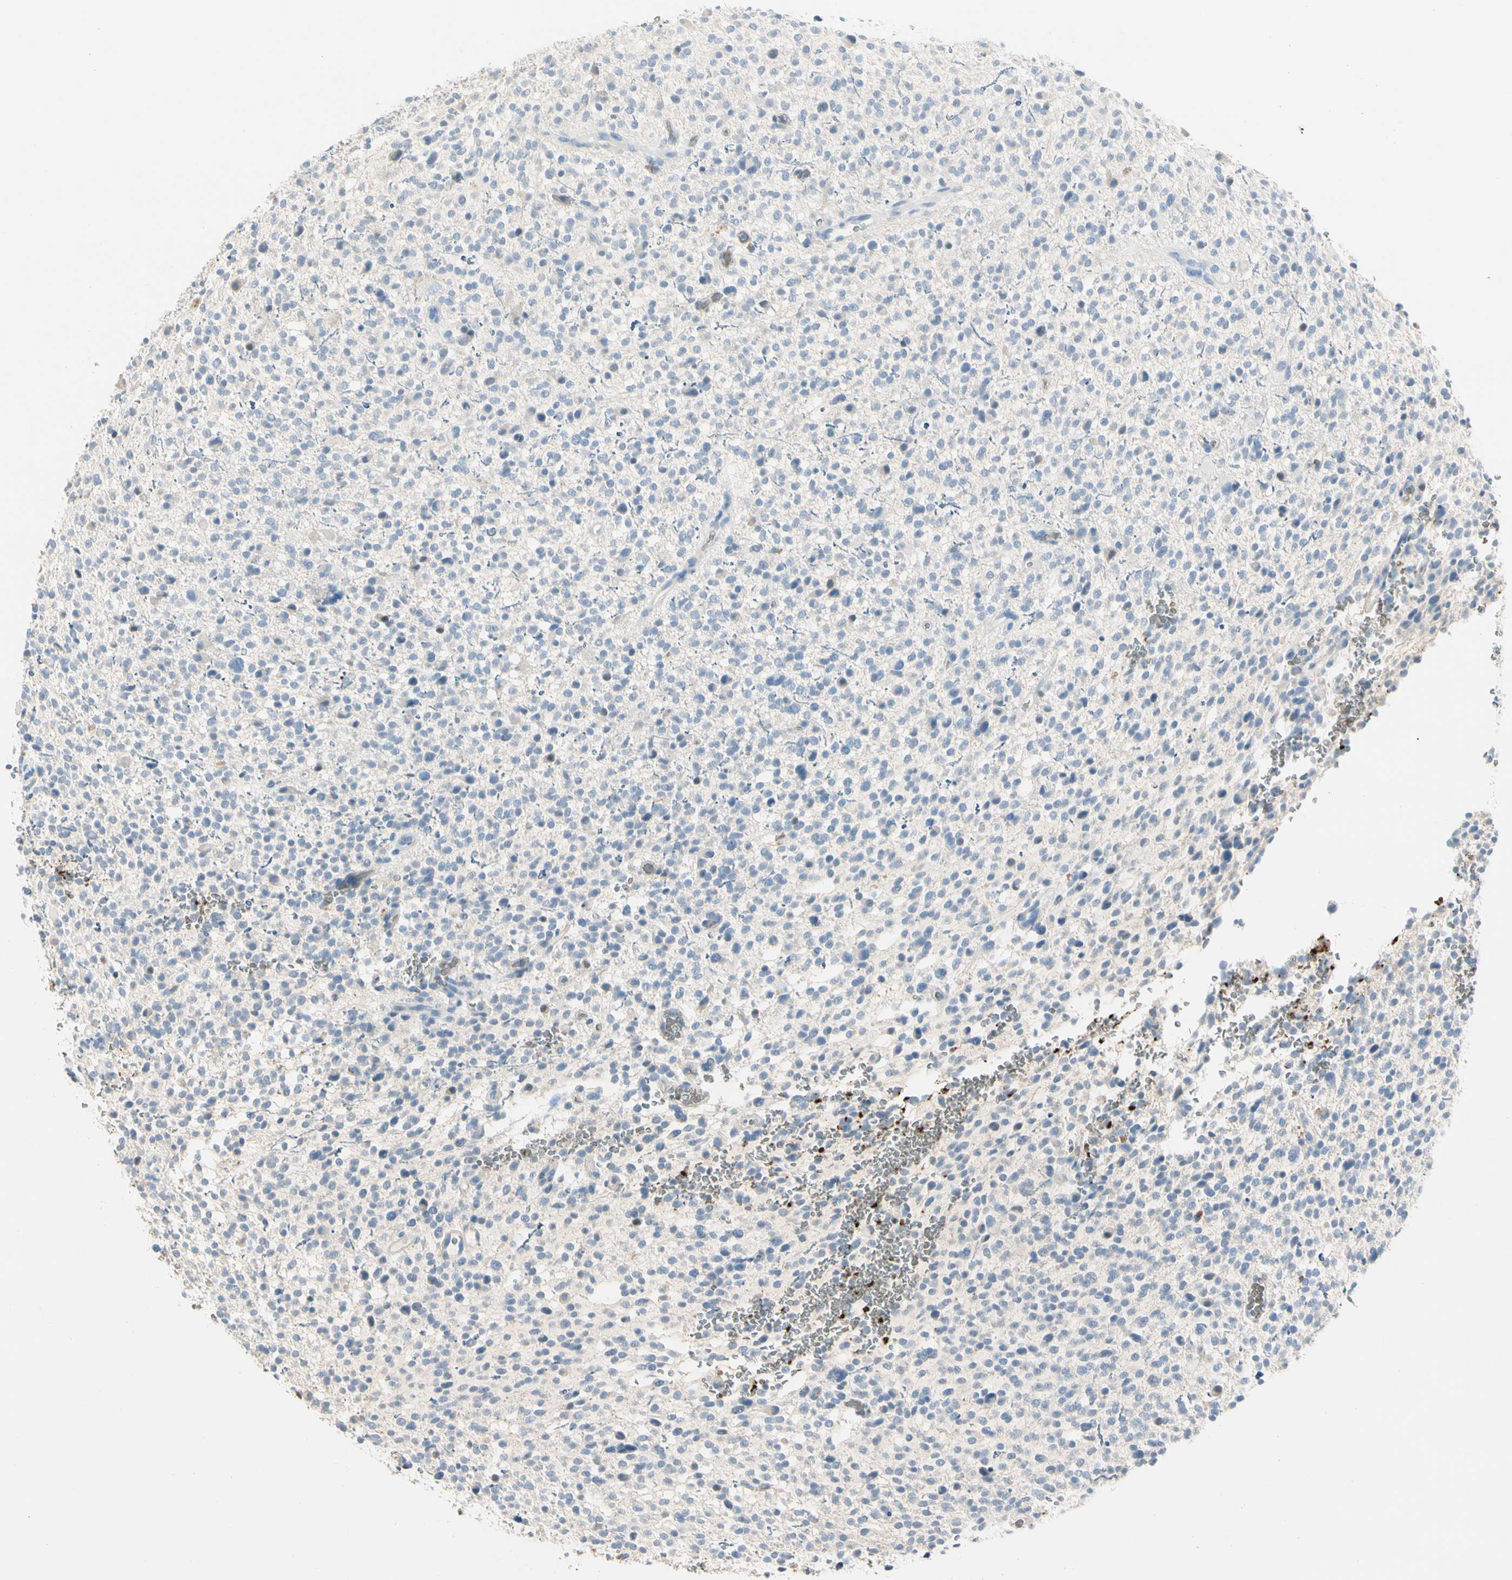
{"staining": {"intensity": "negative", "quantity": "none", "location": "none"}, "tissue": "glioma", "cell_type": "Tumor cells", "image_type": "cancer", "snomed": [{"axis": "morphology", "description": "Glioma, malignant, High grade"}, {"axis": "topography", "description": "Brain"}], "caption": "Micrograph shows no protein expression in tumor cells of malignant glioma (high-grade) tissue. The staining is performed using DAB brown chromogen with nuclei counter-stained in using hematoxylin.", "gene": "CA1", "patient": {"sex": "male", "age": 48}}